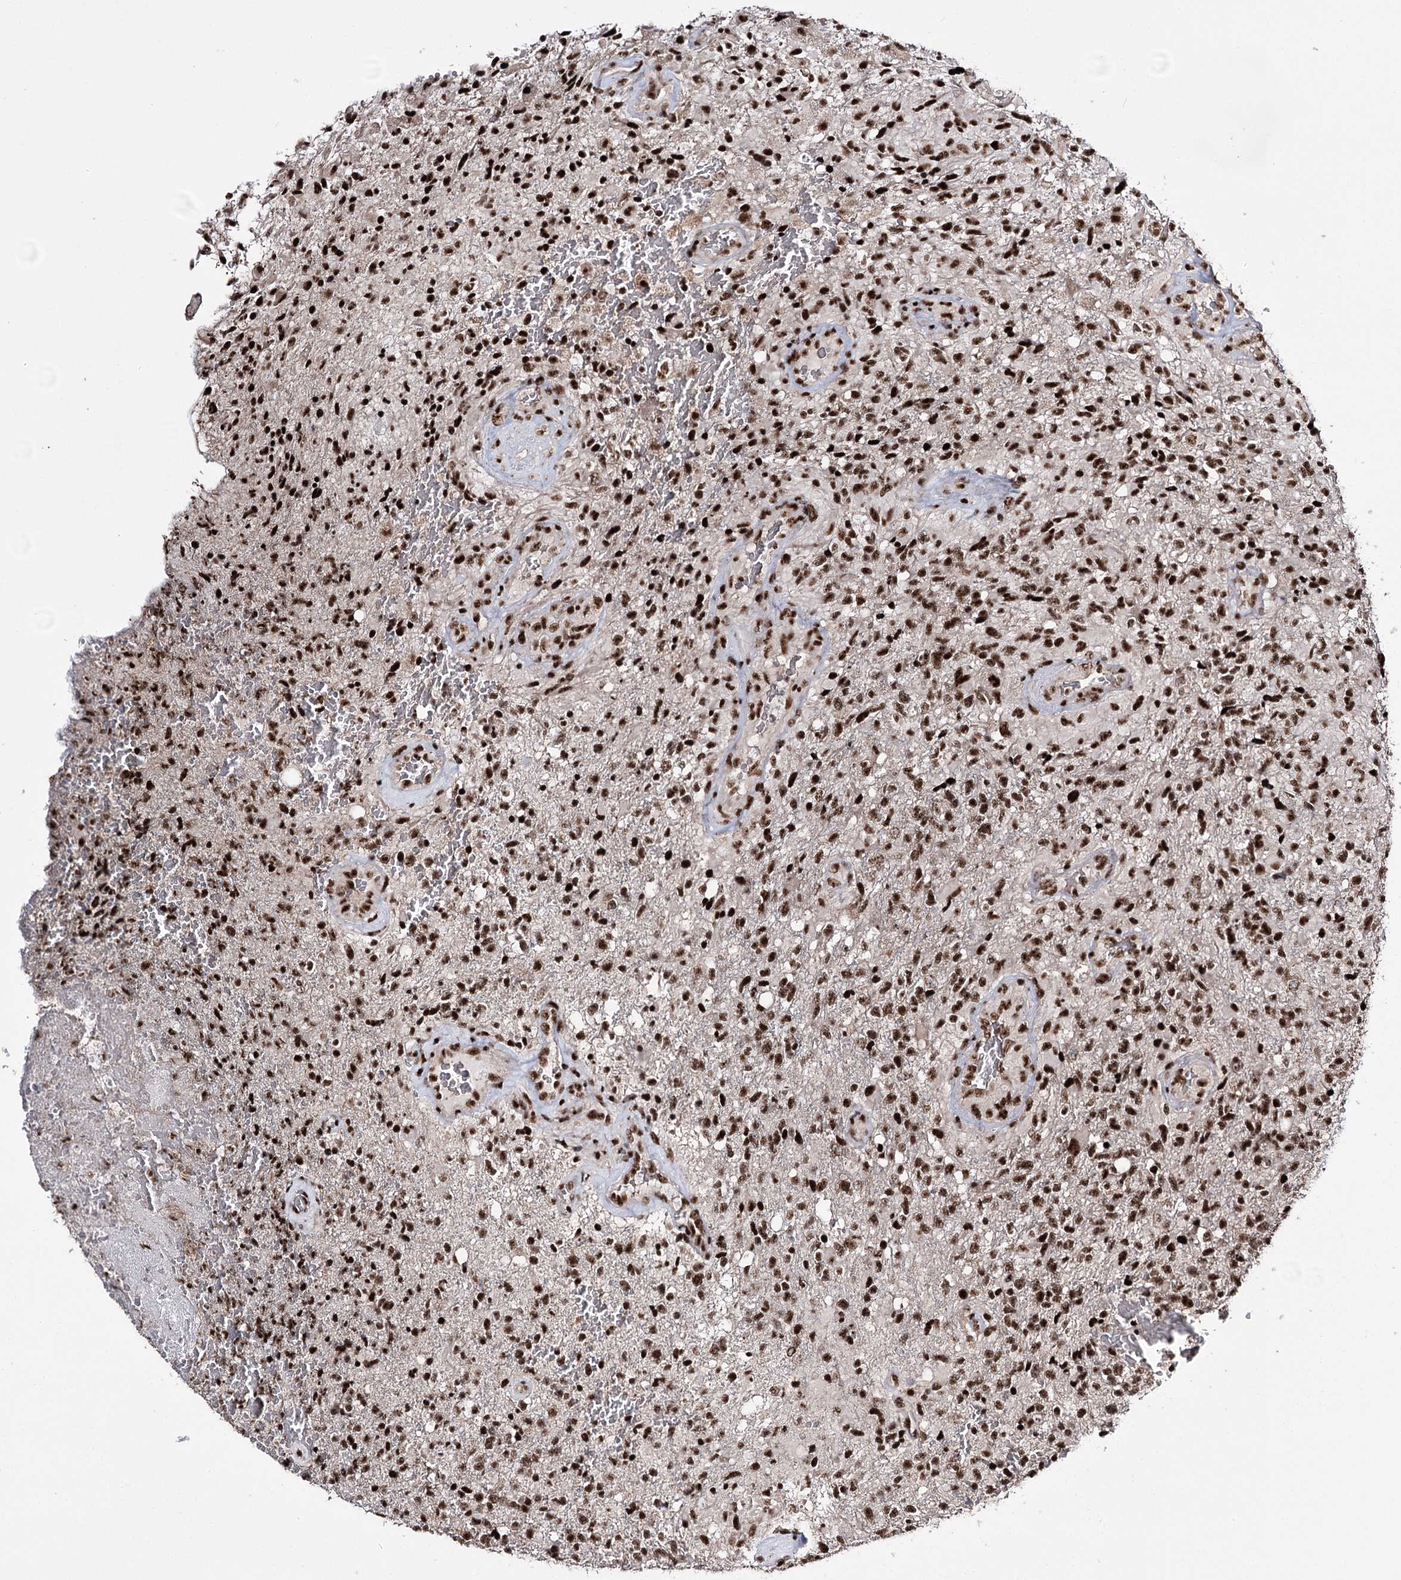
{"staining": {"intensity": "strong", "quantity": ">75%", "location": "nuclear"}, "tissue": "glioma", "cell_type": "Tumor cells", "image_type": "cancer", "snomed": [{"axis": "morphology", "description": "Glioma, malignant, High grade"}, {"axis": "topography", "description": "Brain"}], "caption": "This image displays high-grade glioma (malignant) stained with immunohistochemistry to label a protein in brown. The nuclear of tumor cells show strong positivity for the protein. Nuclei are counter-stained blue.", "gene": "PRPF40A", "patient": {"sex": "male", "age": 56}}